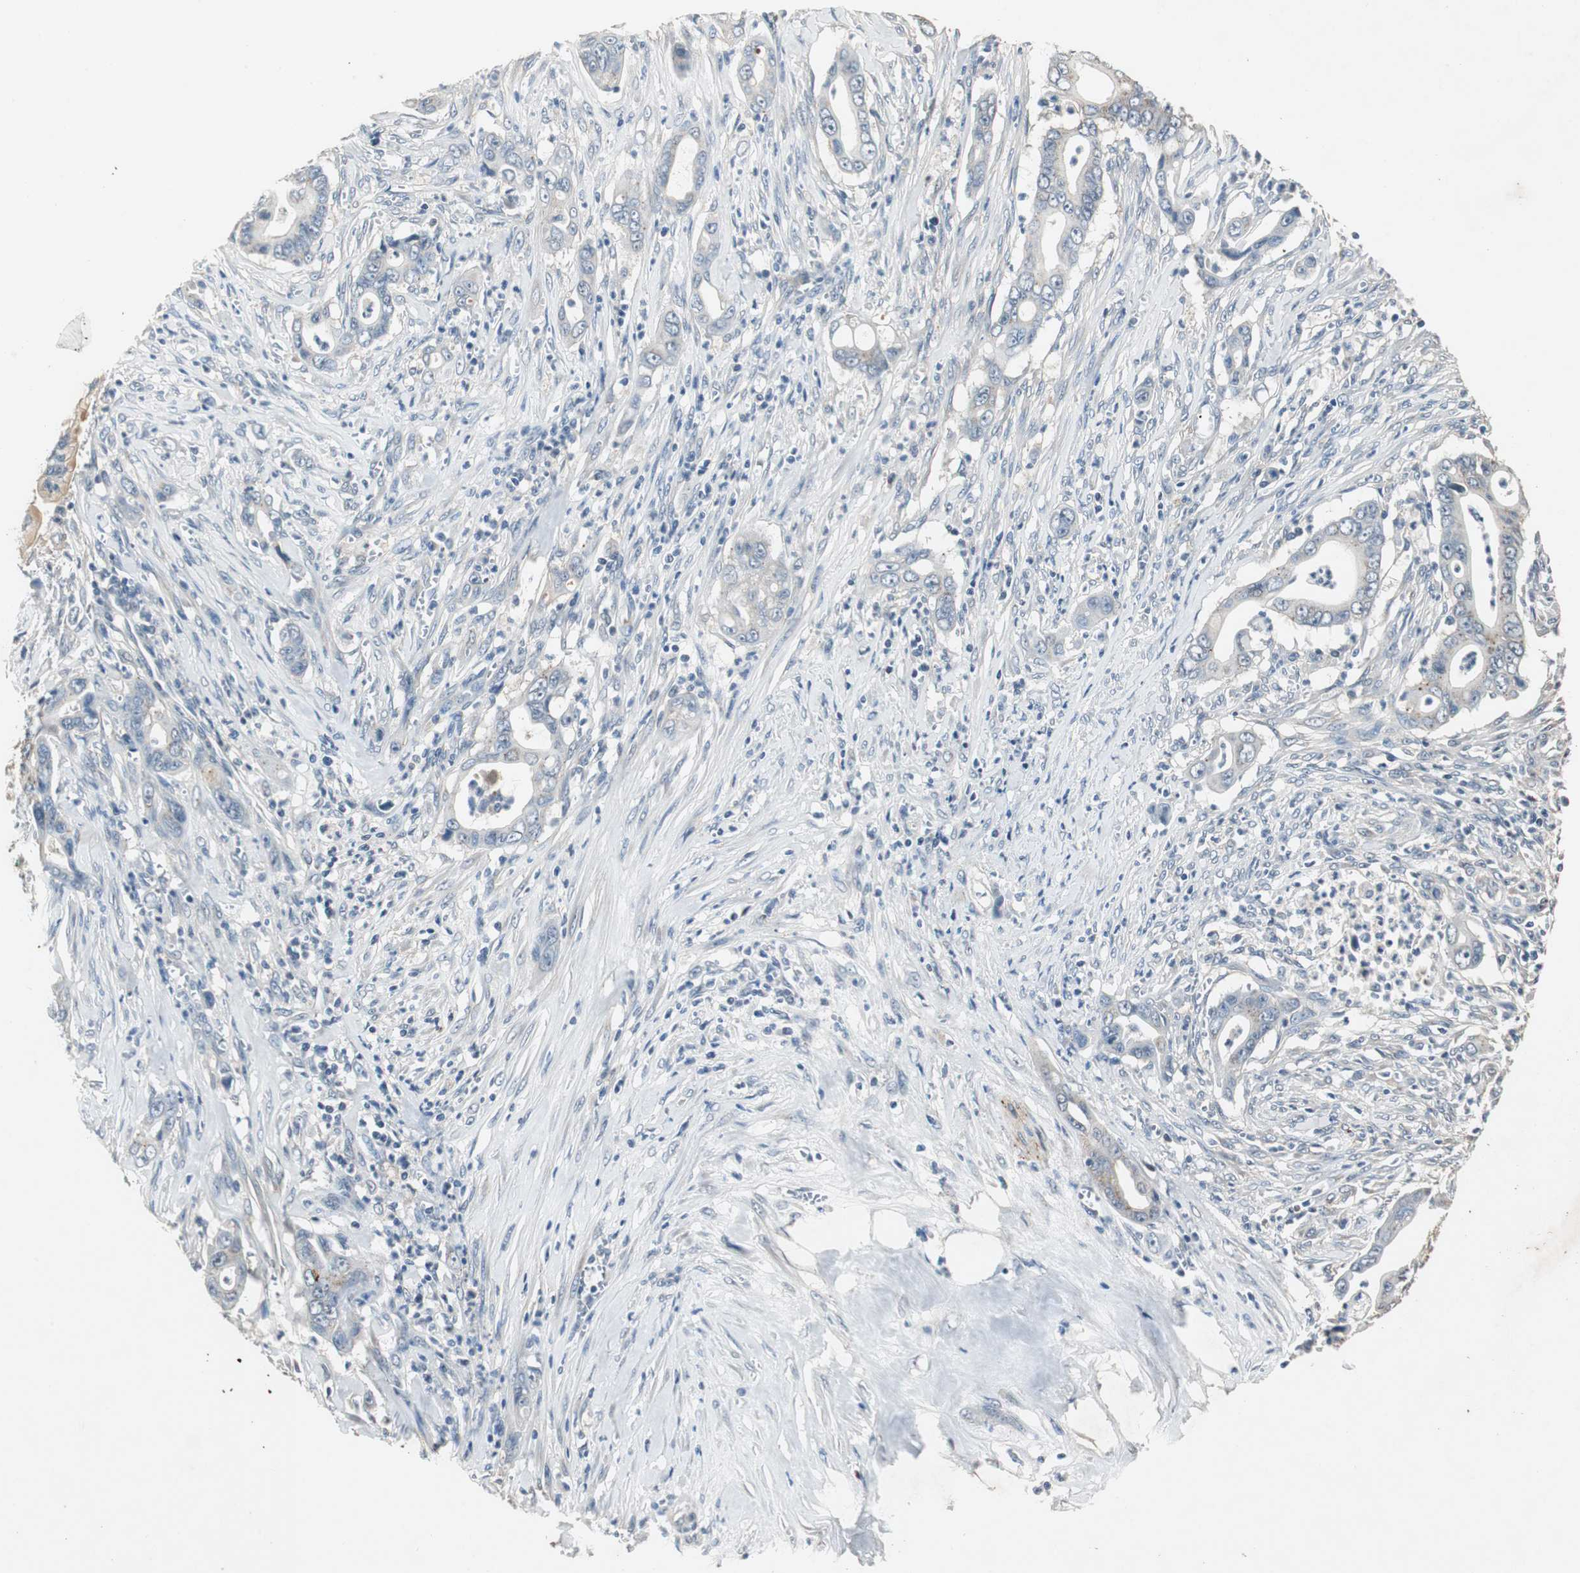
{"staining": {"intensity": "weak", "quantity": "<25%", "location": "cytoplasmic/membranous"}, "tissue": "pancreatic cancer", "cell_type": "Tumor cells", "image_type": "cancer", "snomed": [{"axis": "morphology", "description": "Adenocarcinoma, NOS"}, {"axis": "topography", "description": "Pancreas"}], "caption": "Tumor cells are negative for brown protein staining in adenocarcinoma (pancreatic).", "gene": "PTPRN2", "patient": {"sex": "male", "age": 59}}